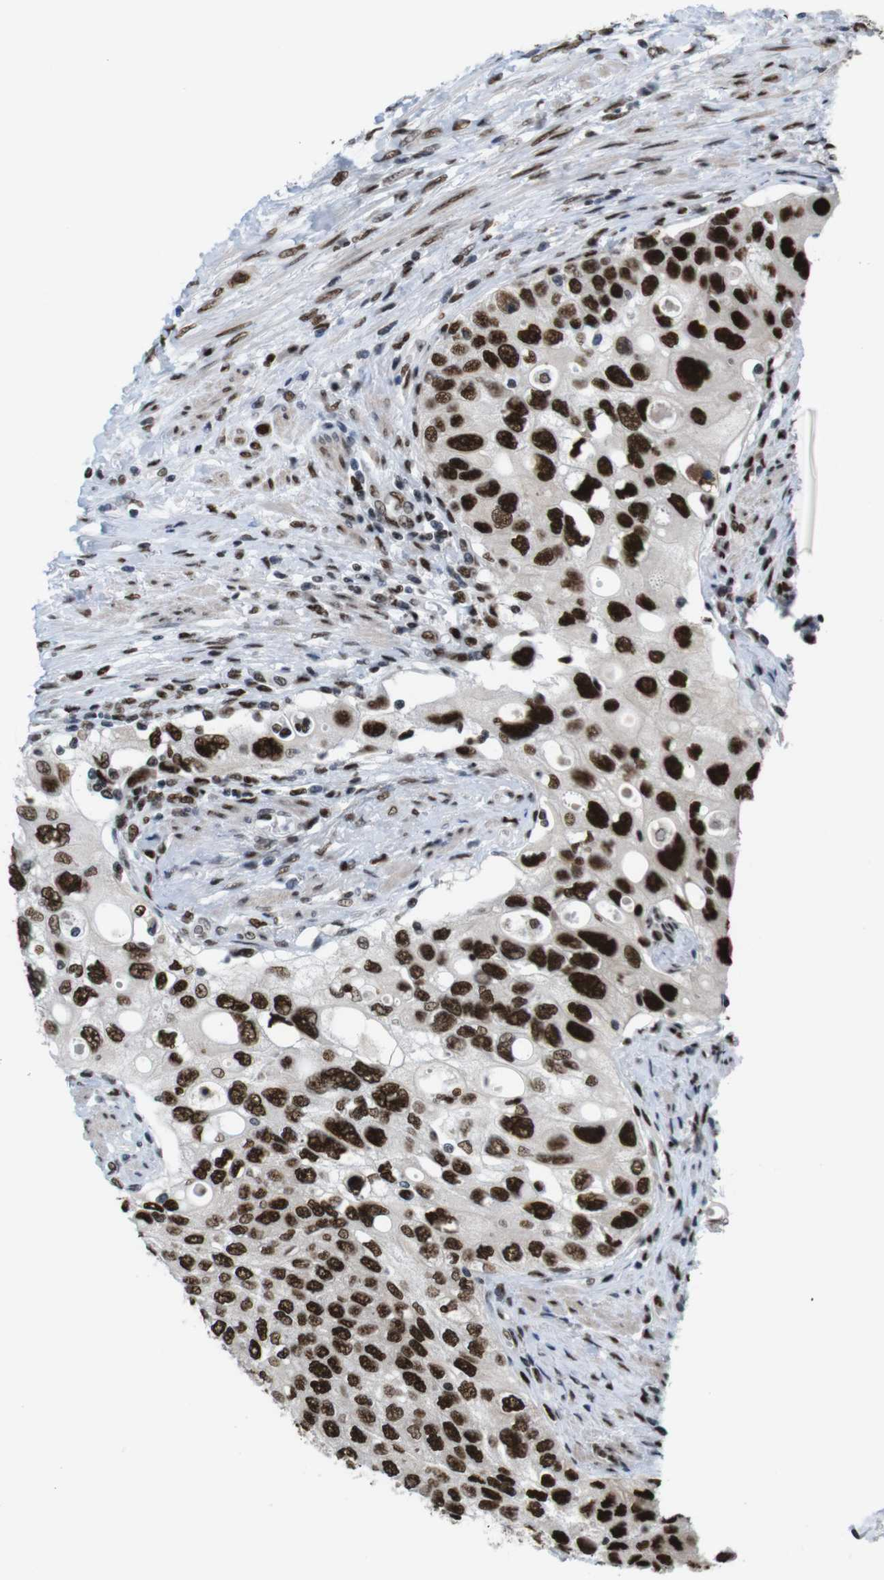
{"staining": {"intensity": "strong", "quantity": ">75%", "location": "nuclear"}, "tissue": "urothelial cancer", "cell_type": "Tumor cells", "image_type": "cancer", "snomed": [{"axis": "morphology", "description": "Urothelial carcinoma, High grade"}, {"axis": "topography", "description": "Urinary bladder"}], "caption": "Protein expression analysis of urothelial cancer displays strong nuclear staining in about >75% of tumor cells.", "gene": "PSME3", "patient": {"sex": "female", "age": 56}}